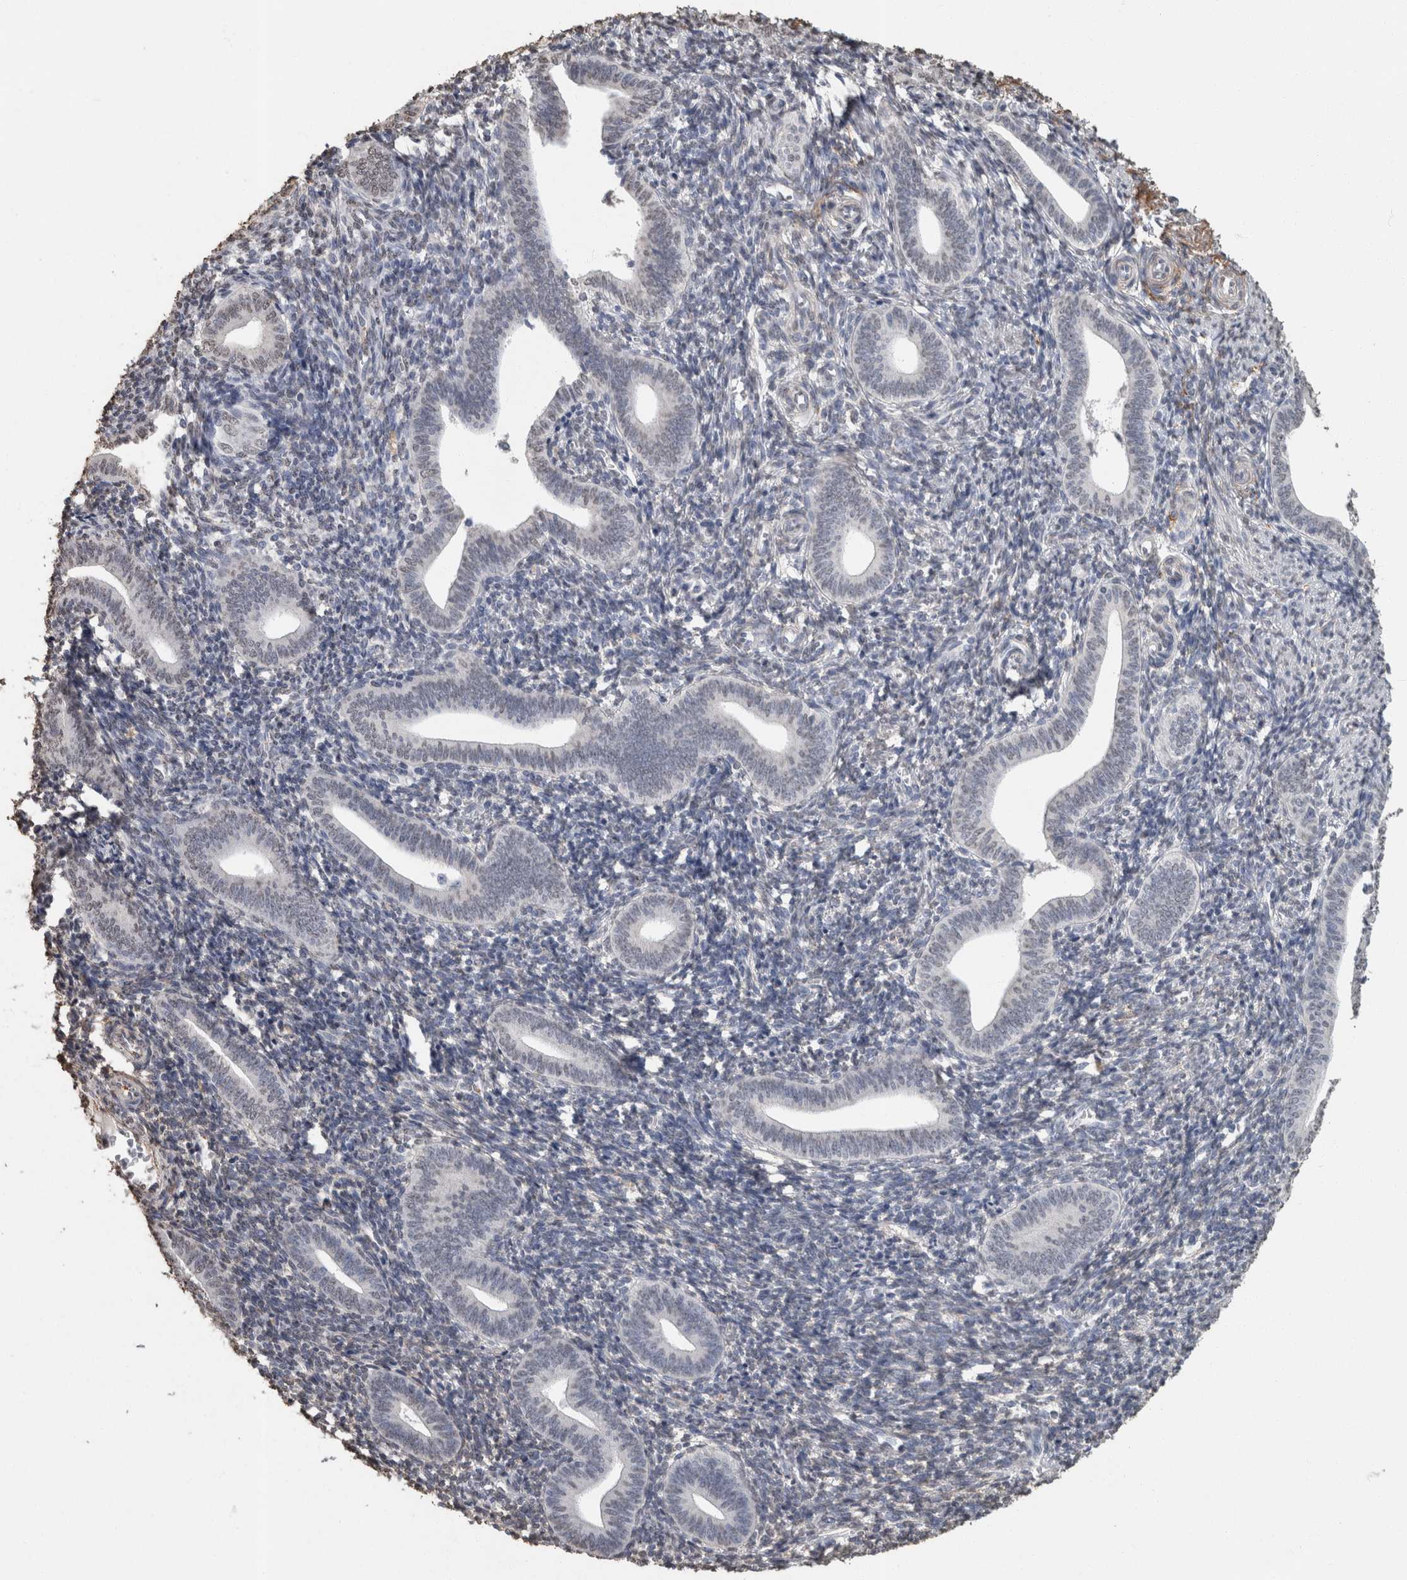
{"staining": {"intensity": "weak", "quantity": "<25%", "location": "nuclear"}, "tissue": "endometrium", "cell_type": "Cells in endometrial stroma", "image_type": "normal", "snomed": [{"axis": "morphology", "description": "Normal tissue, NOS"}, {"axis": "topography", "description": "Uterus"}, {"axis": "topography", "description": "Endometrium"}], "caption": "IHC of normal human endometrium demonstrates no expression in cells in endometrial stroma. Nuclei are stained in blue.", "gene": "LTBP1", "patient": {"sex": "female", "age": 33}}